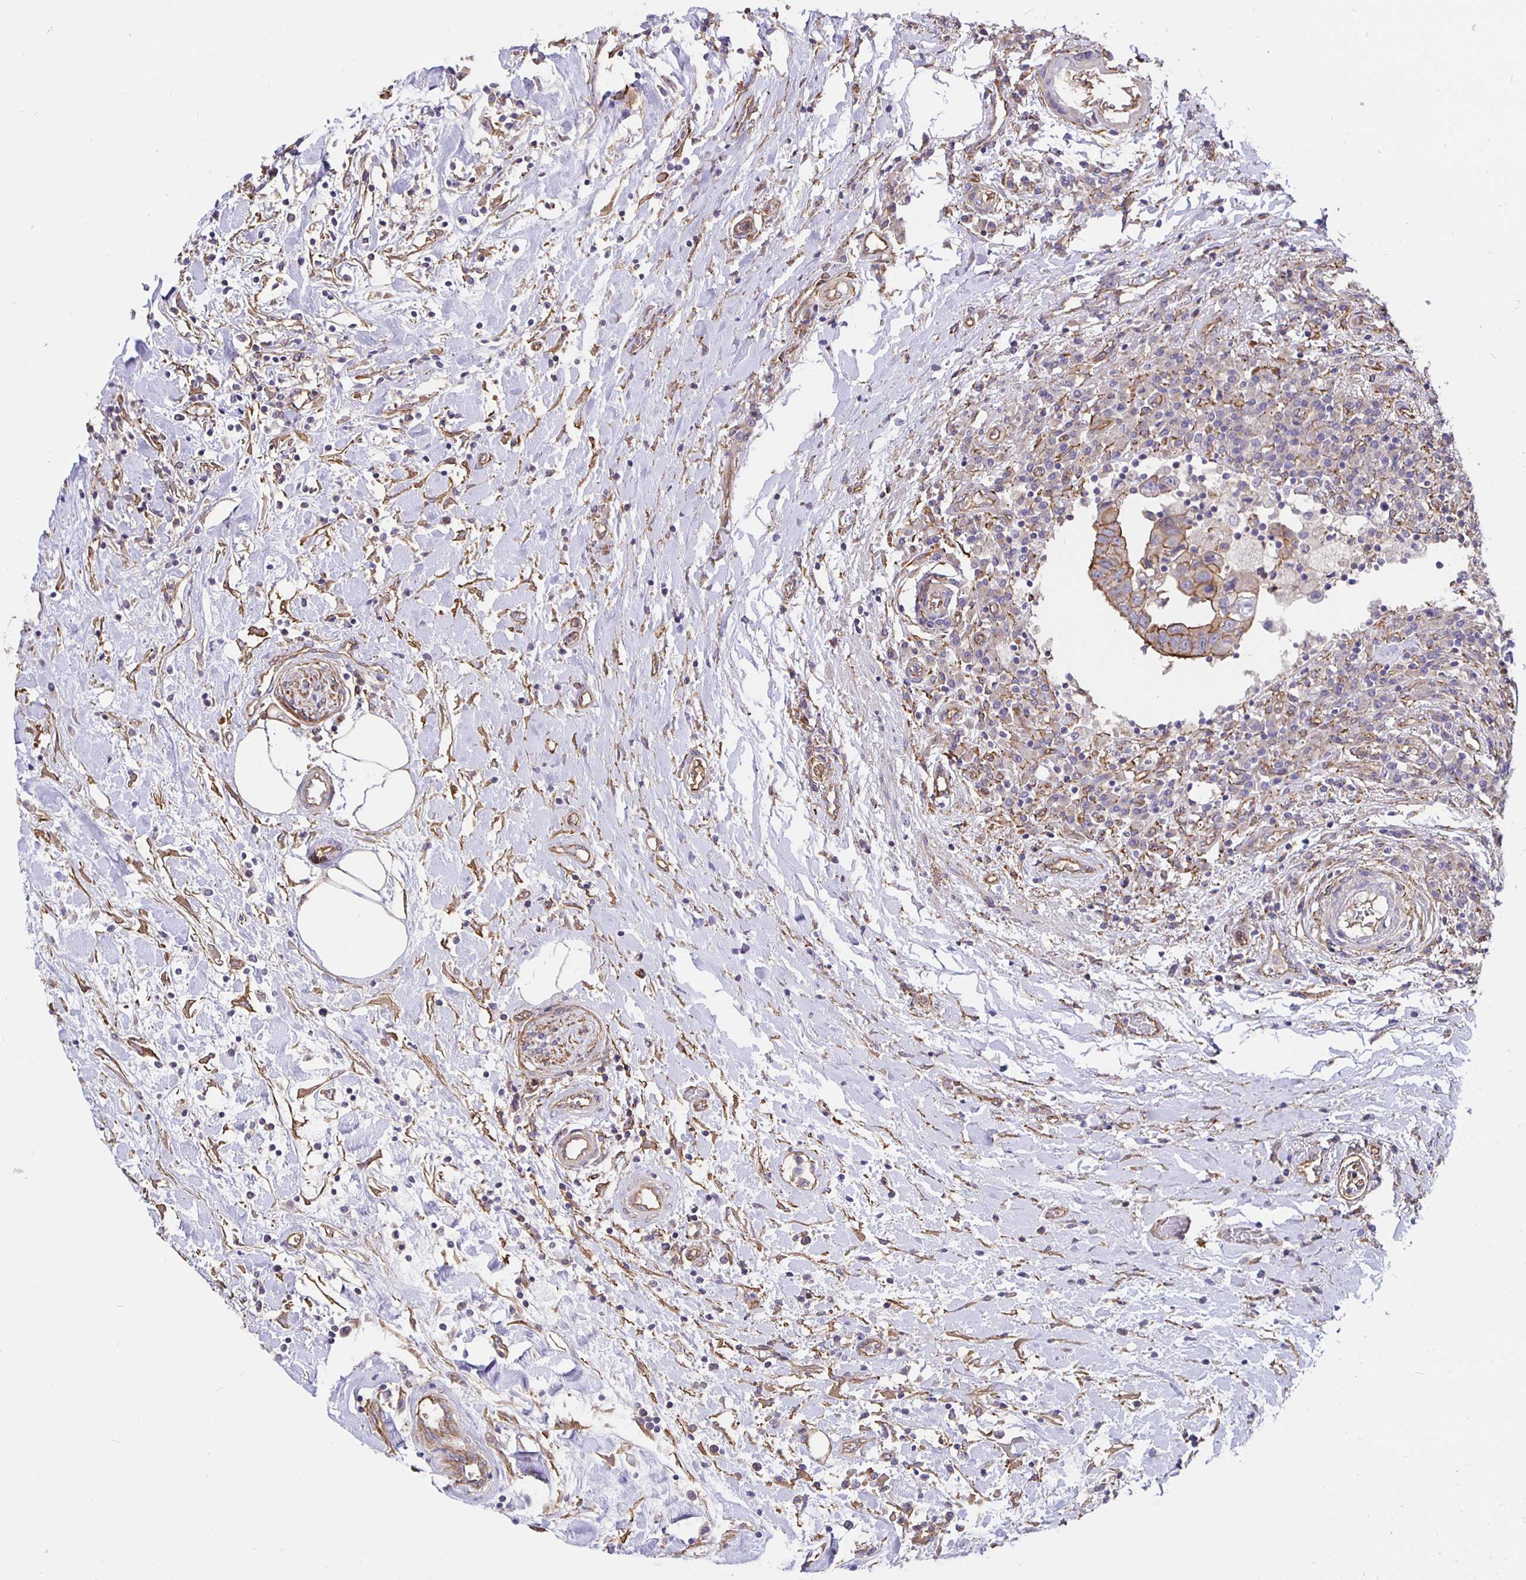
{"staining": {"intensity": "moderate", "quantity": "<25%", "location": "cytoplasmic/membranous"}, "tissue": "urothelial cancer", "cell_type": "Tumor cells", "image_type": "cancer", "snomed": [{"axis": "morphology", "description": "Urothelial carcinoma, High grade"}, {"axis": "topography", "description": "Urinary bladder"}], "caption": "Immunohistochemistry histopathology image of neoplastic tissue: human high-grade urothelial carcinoma stained using immunohistochemistry (IHC) demonstrates low levels of moderate protein expression localized specifically in the cytoplasmic/membranous of tumor cells, appearing as a cytoplasmic/membranous brown color.", "gene": "ARHGEF39", "patient": {"sex": "male", "age": 61}}